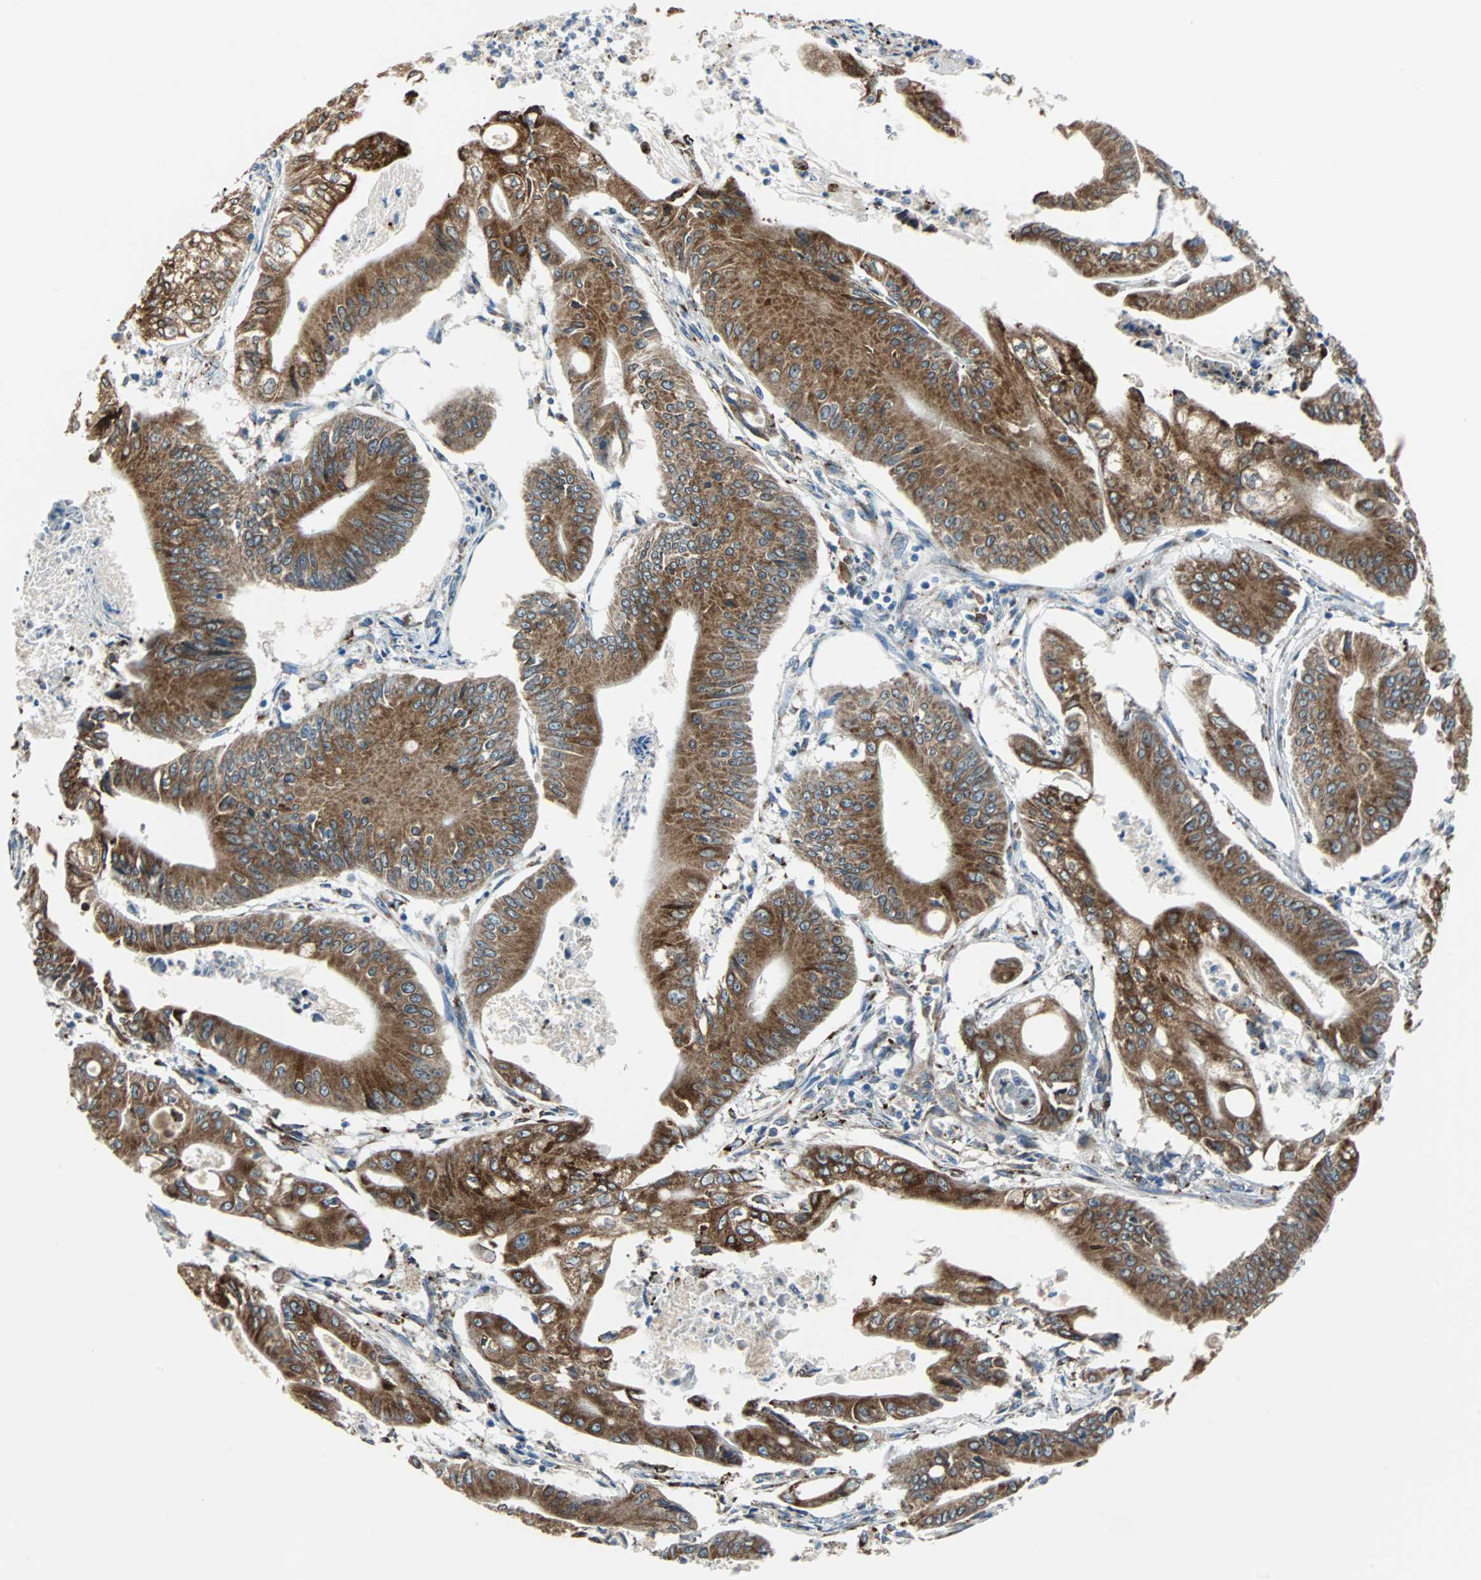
{"staining": {"intensity": "strong", "quantity": ">75%", "location": "cytoplasmic/membranous"}, "tissue": "pancreatic cancer", "cell_type": "Tumor cells", "image_type": "cancer", "snomed": [{"axis": "morphology", "description": "Normal tissue, NOS"}, {"axis": "topography", "description": "Lymph node"}], "caption": "Pancreatic cancer stained with a brown dye shows strong cytoplasmic/membranous positive staining in approximately >75% of tumor cells.", "gene": "PDIA4", "patient": {"sex": "male", "age": 62}}